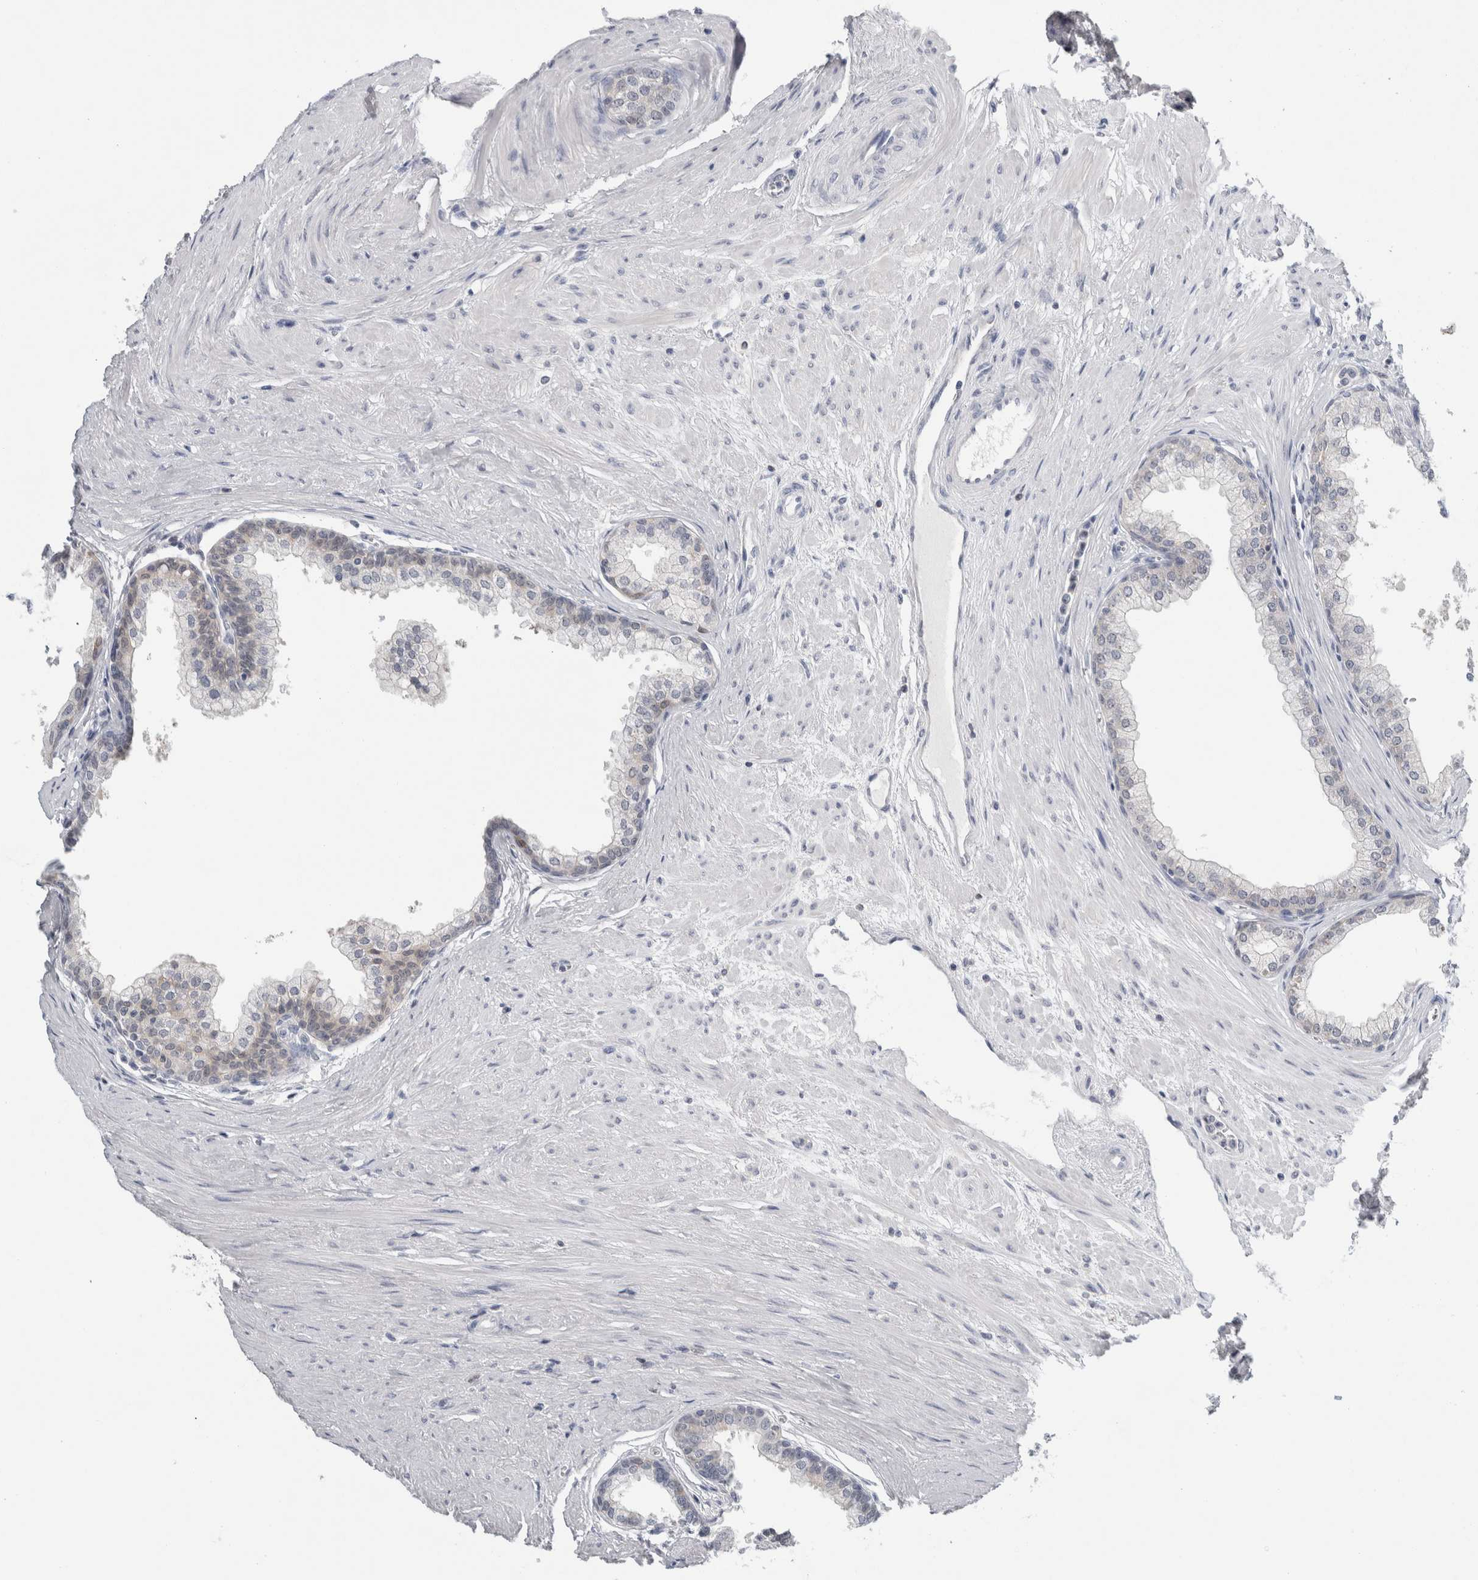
{"staining": {"intensity": "weak", "quantity": "25%-75%", "location": "cytoplasmic/membranous,nuclear"}, "tissue": "prostate", "cell_type": "Glandular cells", "image_type": "normal", "snomed": [{"axis": "morphology", "description": "Normal tissue, NOS"}, {"axis": "morphology", "description": "Urothelial carcinoma, Low grade"}, {"axis": "topography", "description": "Urinary bladder"}, {"axis": "topography", "description": "Prostate"}], "caption": "This is an image of immunohistochemistry (IHC) staining of normal prostate, which shows weak expression in the cytoplasmic/membranous,nuclear of glandular cells.", "gene": "CASP6", "patient": {"sex": "male", "age": 60}}